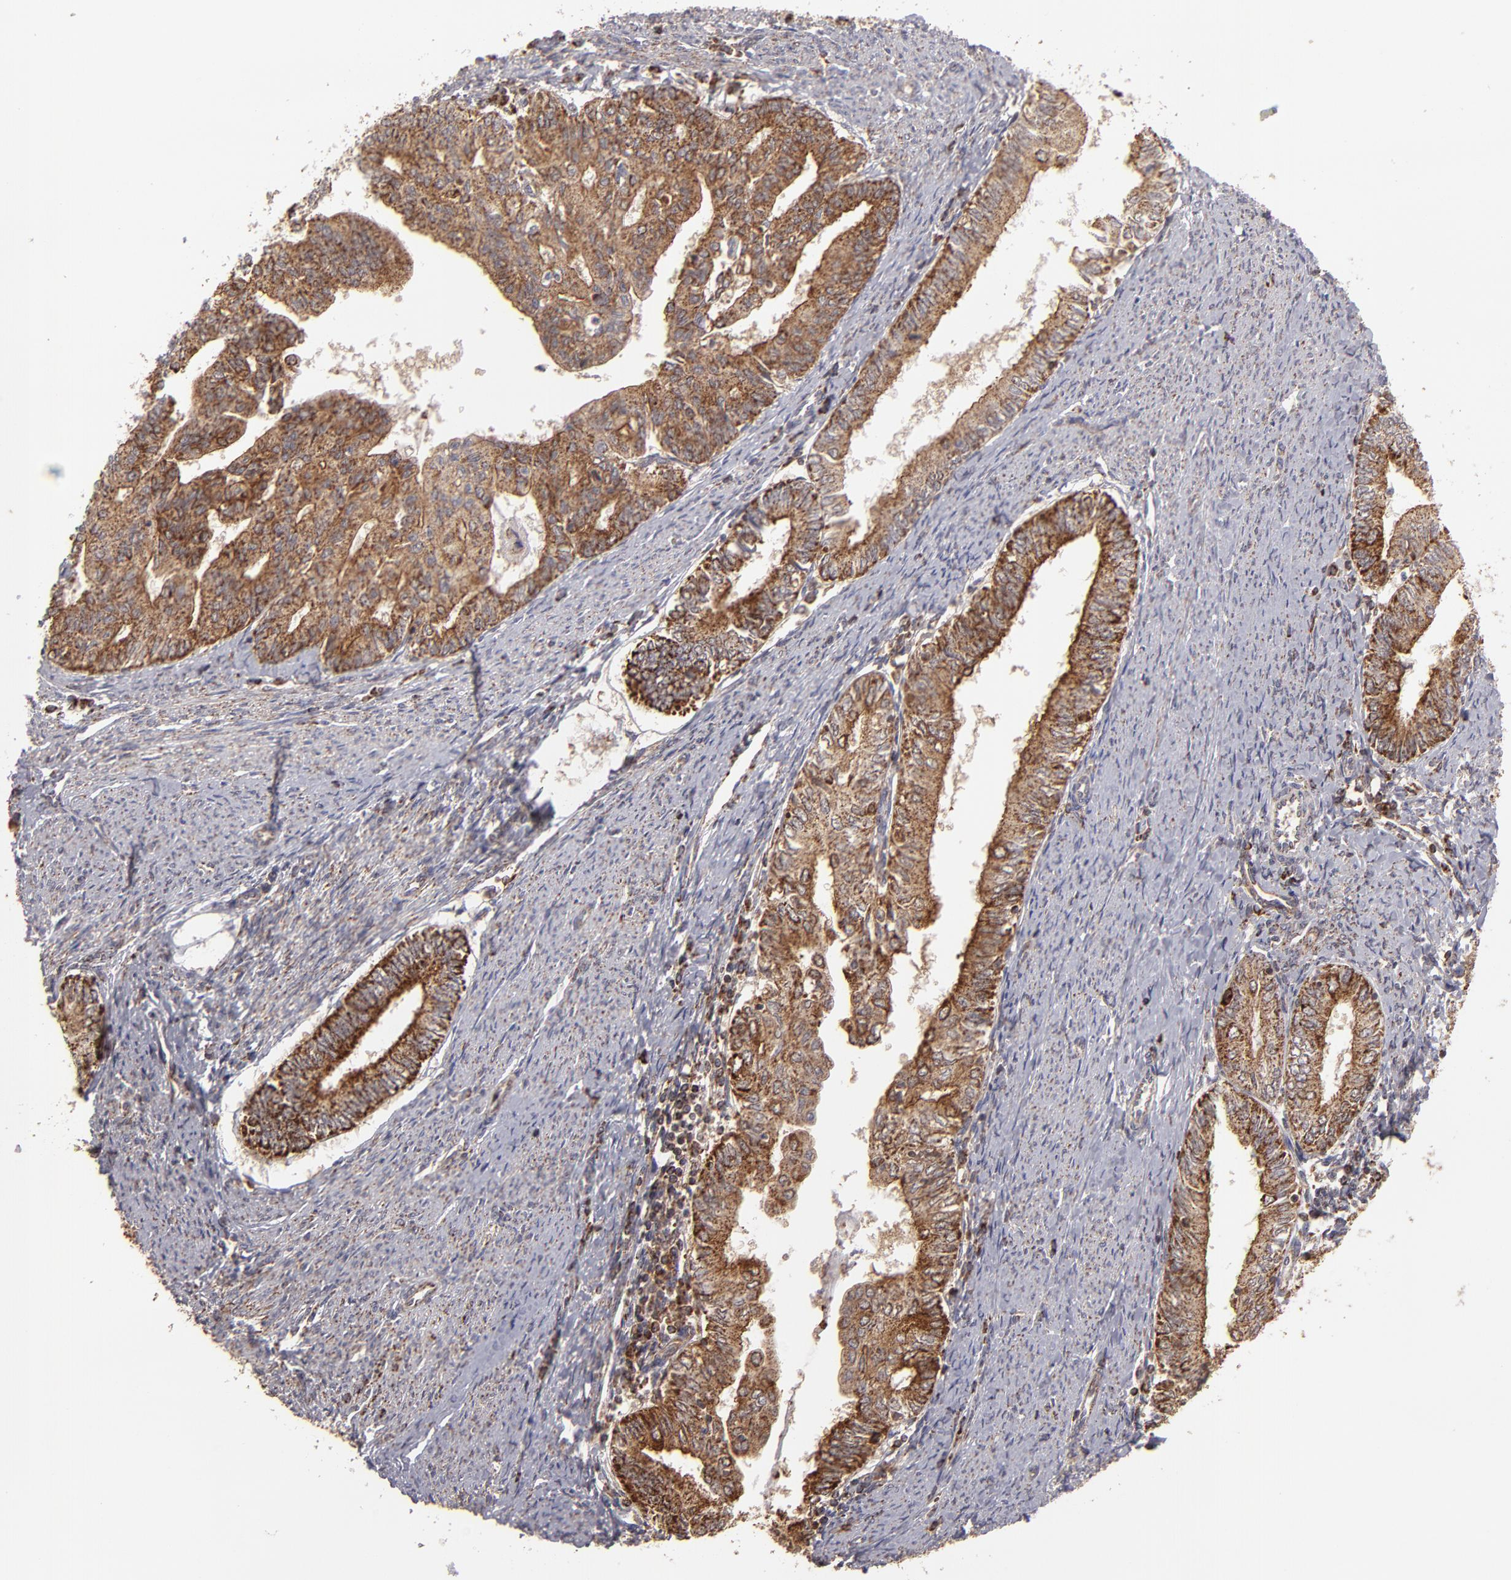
{"staining": {"intensity": "moderate", "quantity": ">75%", "location": "cytoplasmic/membranous"}, "tissue": "endometrial cancer", "cell_type": "Tumor cells", "image_type": "cancer", "snomed": [{"axis": "morphology", "description": "Adenocarcinoma, NOS"}, {"axis": "topography", "description": "Endometrium"}], "caption": "Immunohistochemical staining of human endometrial cancer displays medium levels of moderate cytoplasmic/membranous expression in about >75% of tumor cells.", "gene": "SLC15A1", "patient": {"sex": "female", "age": 66}}